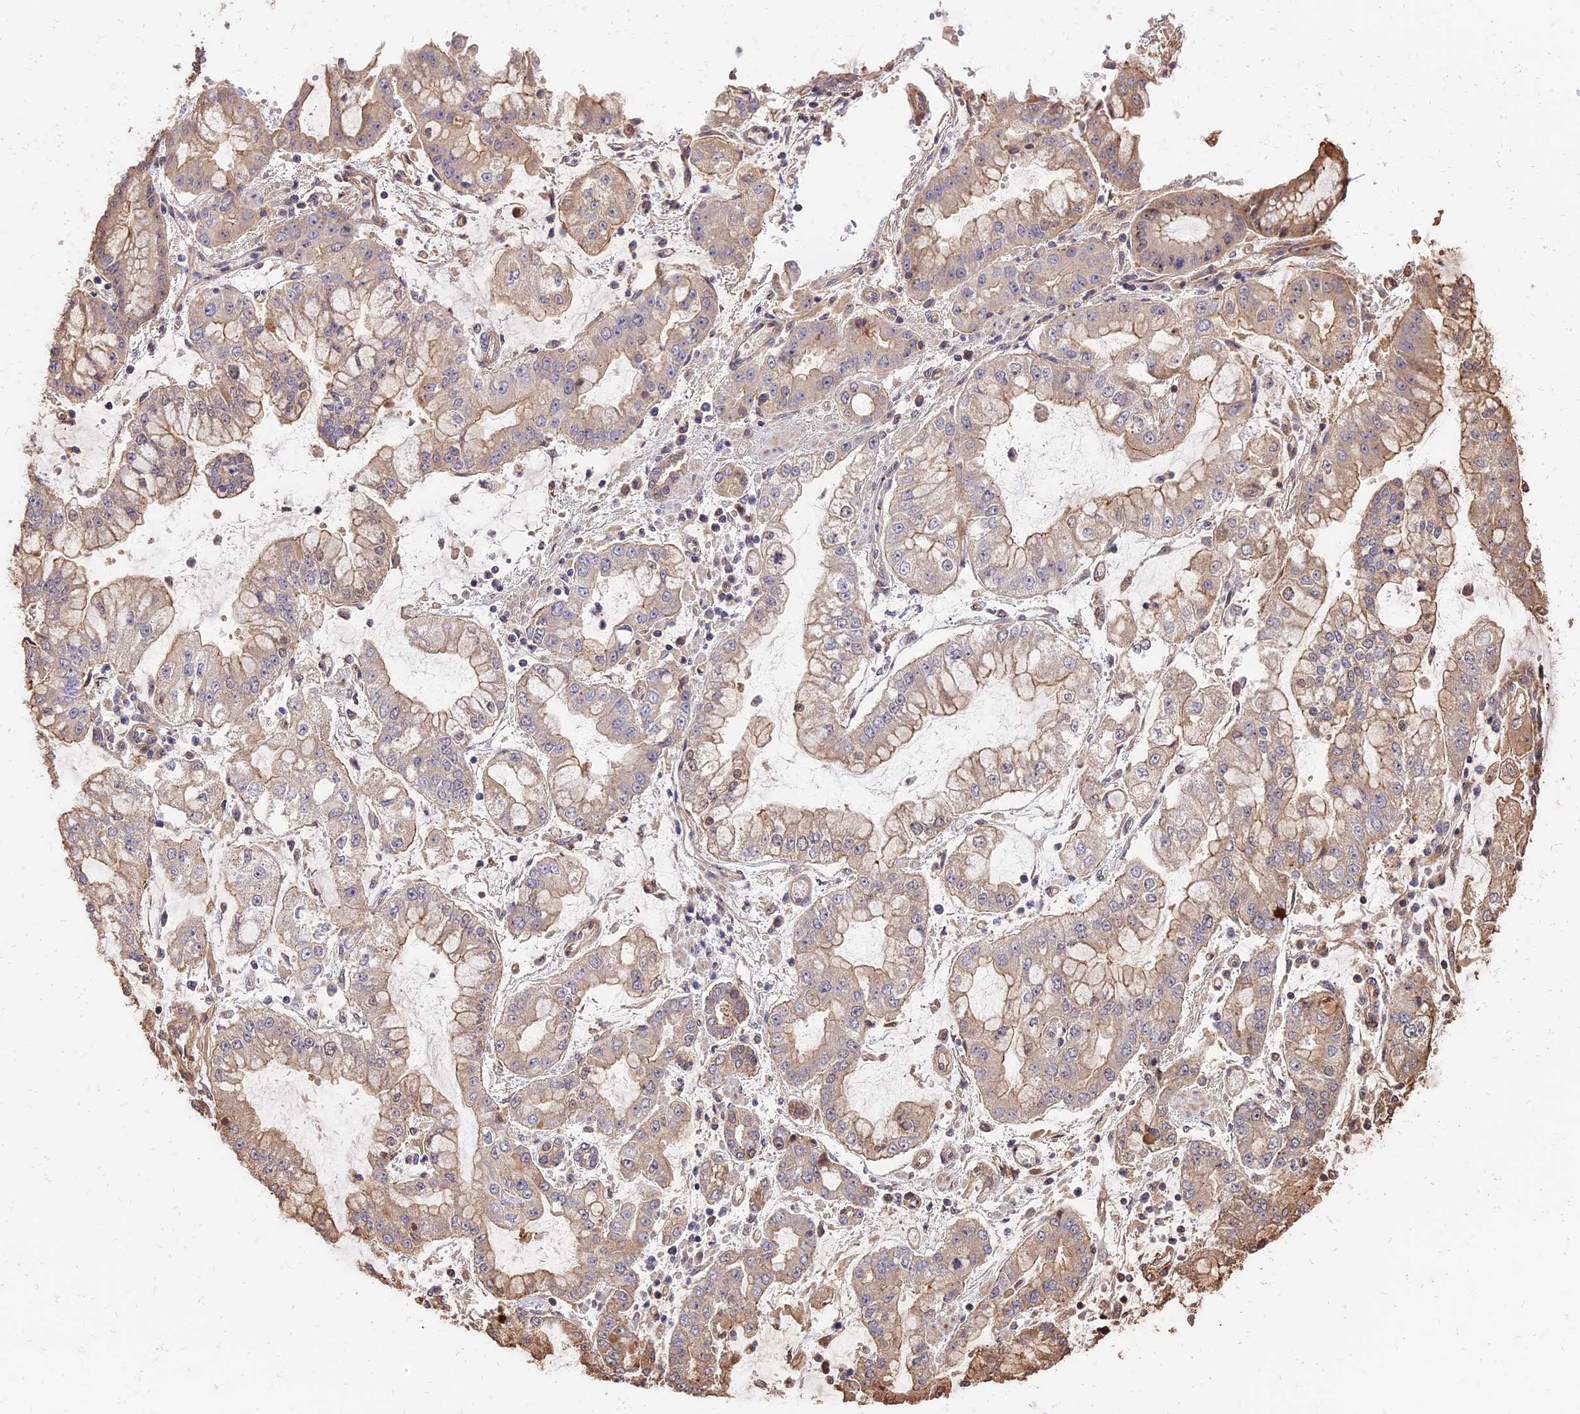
{"staining": {"intensity": "weak", "quantity": "<25%", "location": "cytoplasmic/membranous"}, "tissue": "stomach cancer", "cell_type": "Tumor cells", "image_type": "cancer", "snomed": [{"axis": "morphology", "description": "Adenocarcinoma, NOS"}, {"axis": "topography", "description": "Stomach"}], "caption": "The immunohistochemistry histopathology image has no significant staining in tumor cells of stomach adenocarcinoma tissue.", "gene": "PPP1R37", "patient": {"sex": "male", "age": 76}}